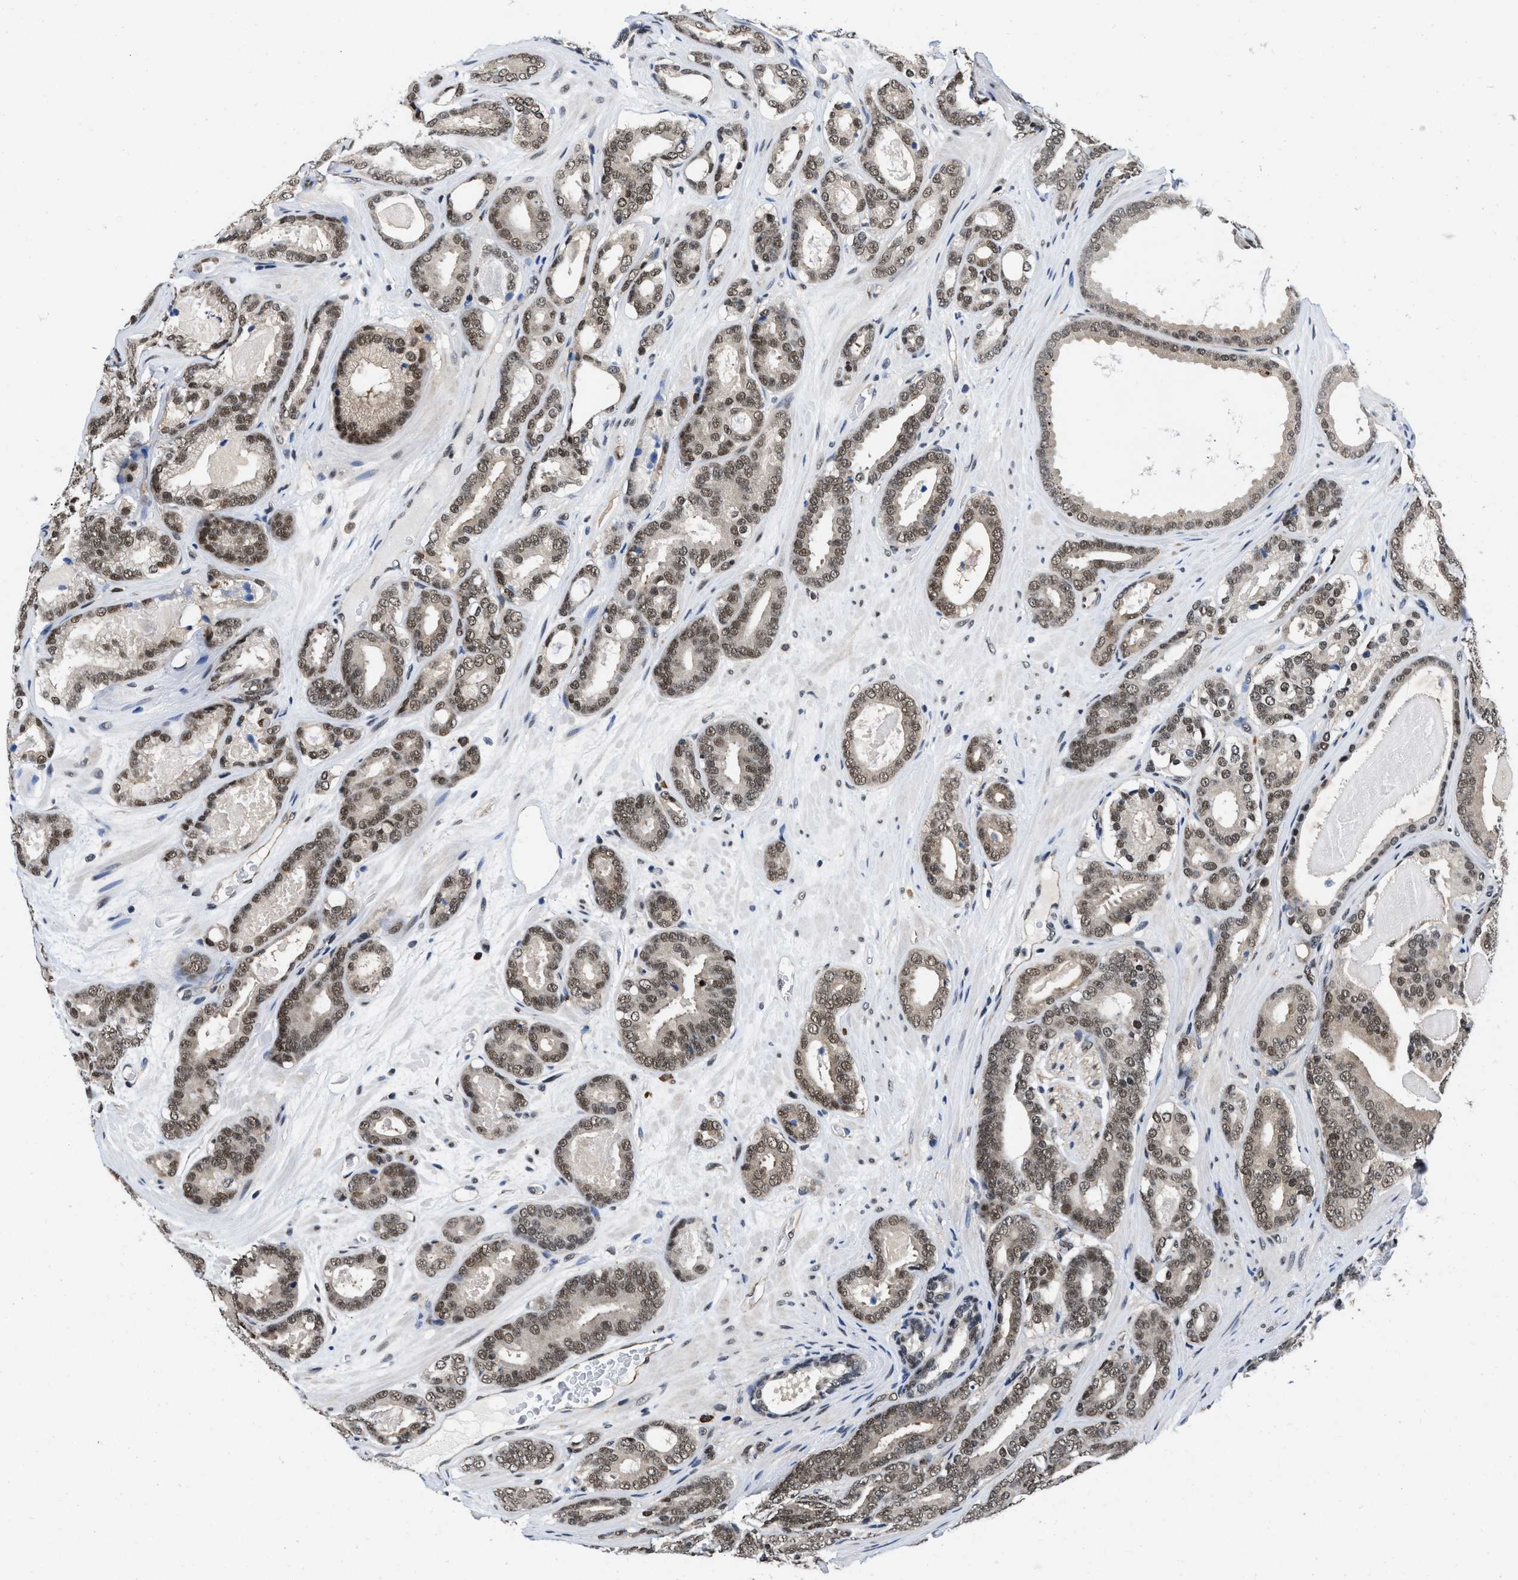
{"staining": {"intensity": "moderate", "quantity": ">75%", "location": "nuclear"}, "tissue": "prostate cancer", "cell_type": "Tumor cells", "image_type": "cancer", "snomed": [{"axis": "morphology", "description": "Adenocarcinoma, High grade"}, {"axis": "topography", "description": "Prostate"}], "caption": "Prostate cancer (high-grade adenocarcinoma) stained for a protein shows moderate nuclear positivity in tumor cells.", "gene": "SAFB", "patient": {"sex": "male", "age": 60}}